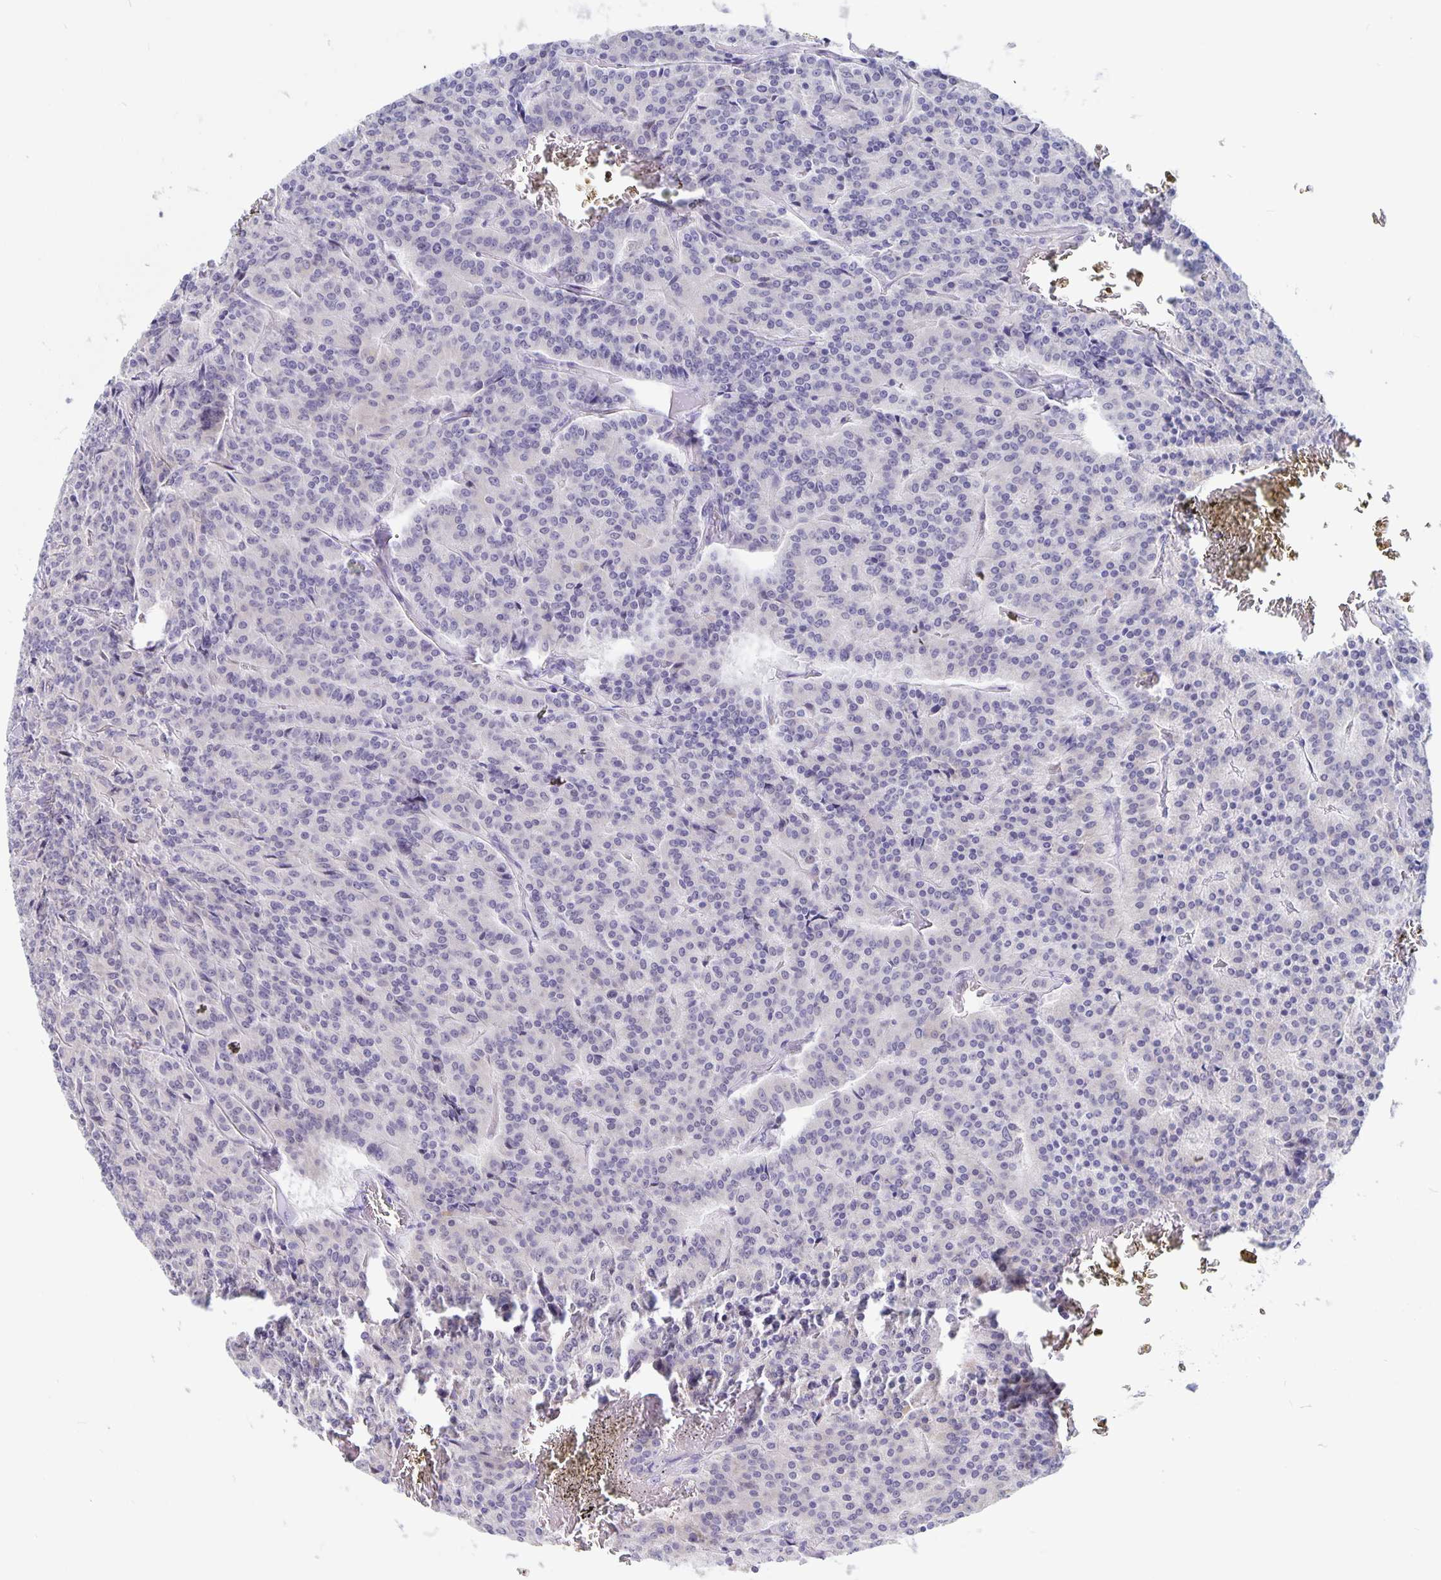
{"staining": {"intensity": "negative", "quantity": "none", "location": "none"}, "tissue": "carcinoid", "cell_type": "Tumor cells", "image_type": "cancer", "snomed": [{"axis": "morphology", "description": "Carcinoid, malignant, NOS"}, {"axis": "topography", "description": "Lung"}], "caption": "Photomicrograph shows no significant protein staining in tumor cells of malignant carcinoid.", "gene": "ERMN", "patient": {"sex": "male", "age": 70}}